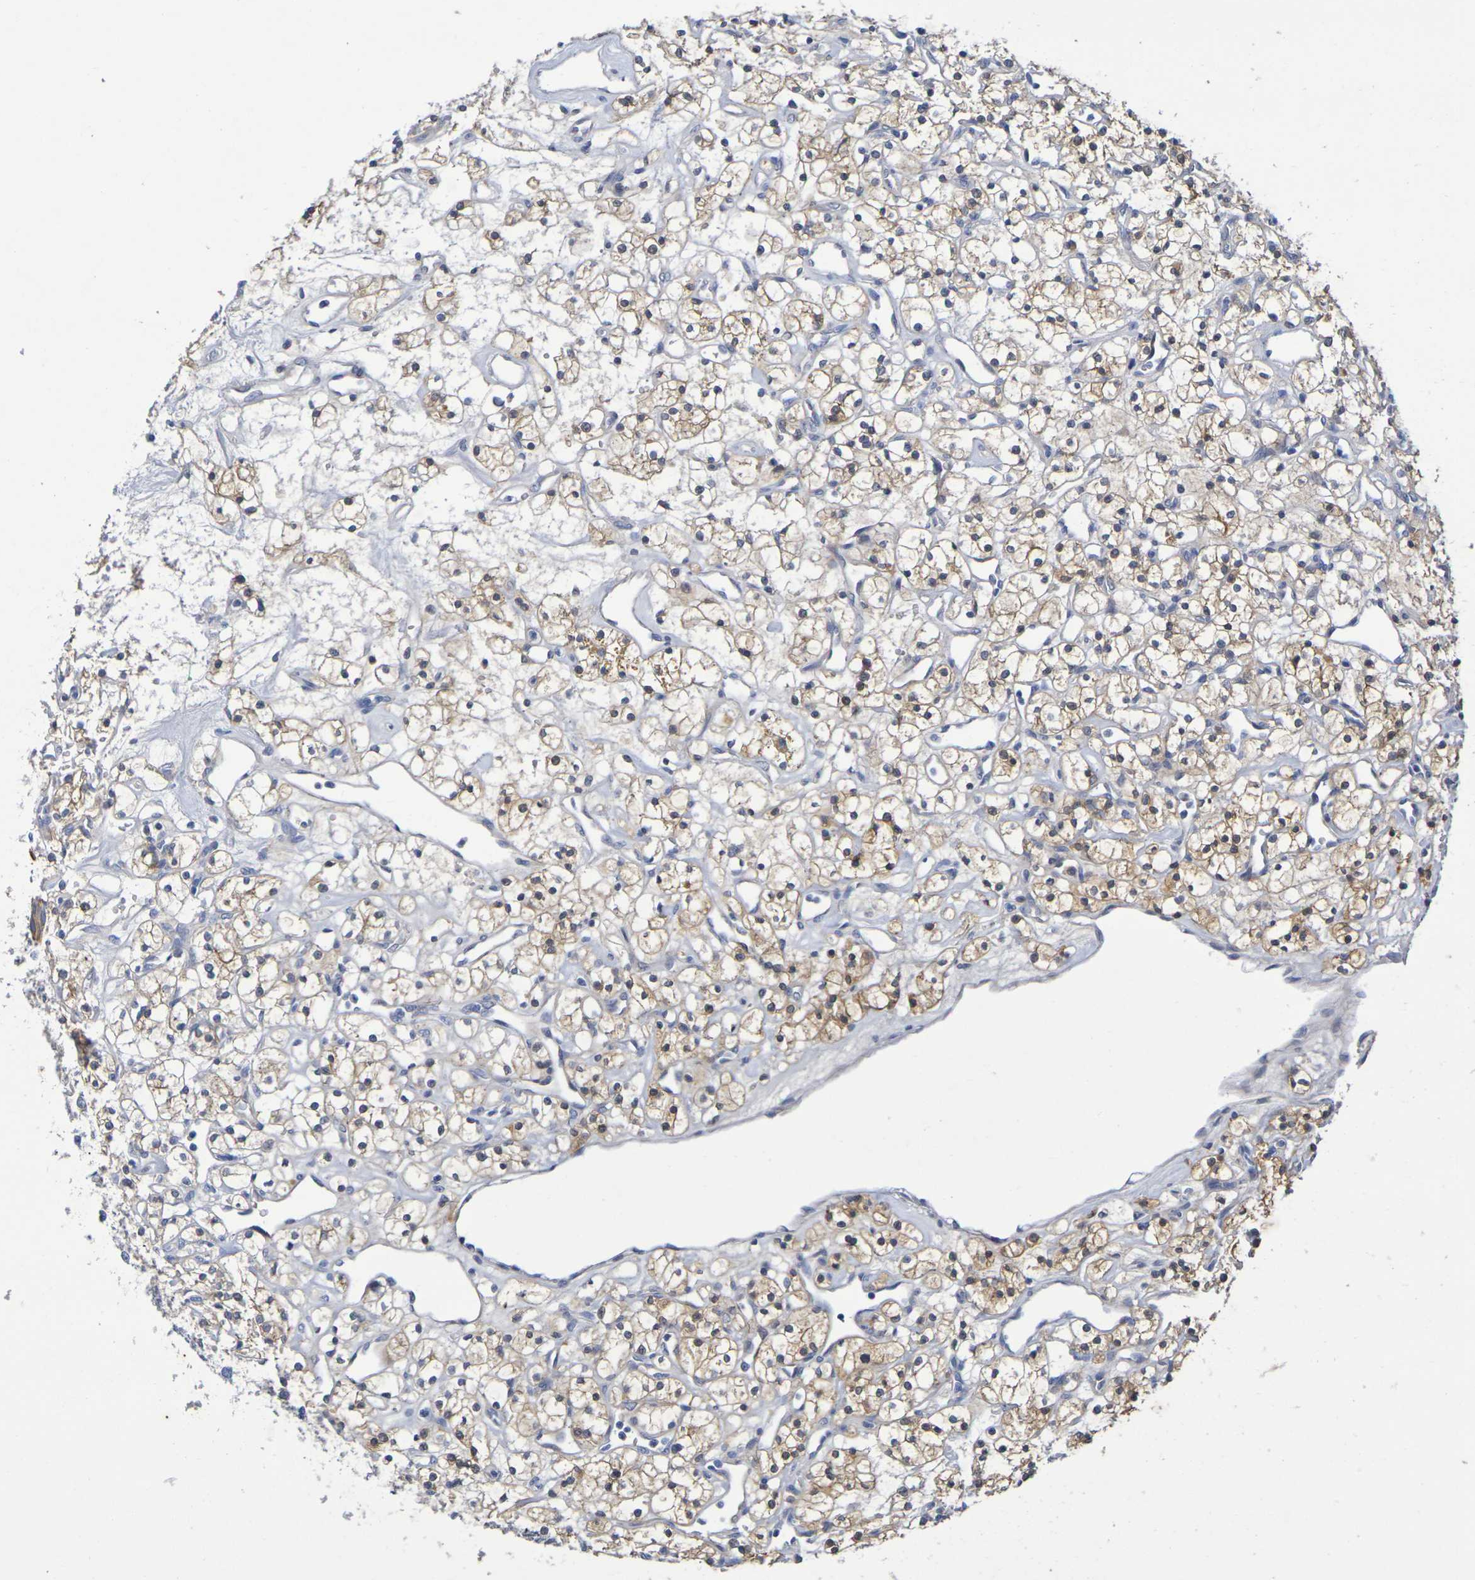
{"staining": {"intensity": "moderate", "quantity": "<25%", "location": "cytoplasmic/membranous"}, "tissue": "renal cancer", "cell_type": "Tumor cells", "image_type": "cancer", "snomed": [{"axis": "morphology", "description": "Adenocarcinoma, NOS"}, {"axis": "topography", "description": "Kidney"}], "caption": "A histopathology image of human adenocarcinoma (renal) stained for a protein demonstrates moderate cytoplasmic/membranous brown staining in tumor cells.", "gene": "SDC4", "patient": {"sex": "female", "age": 60}}